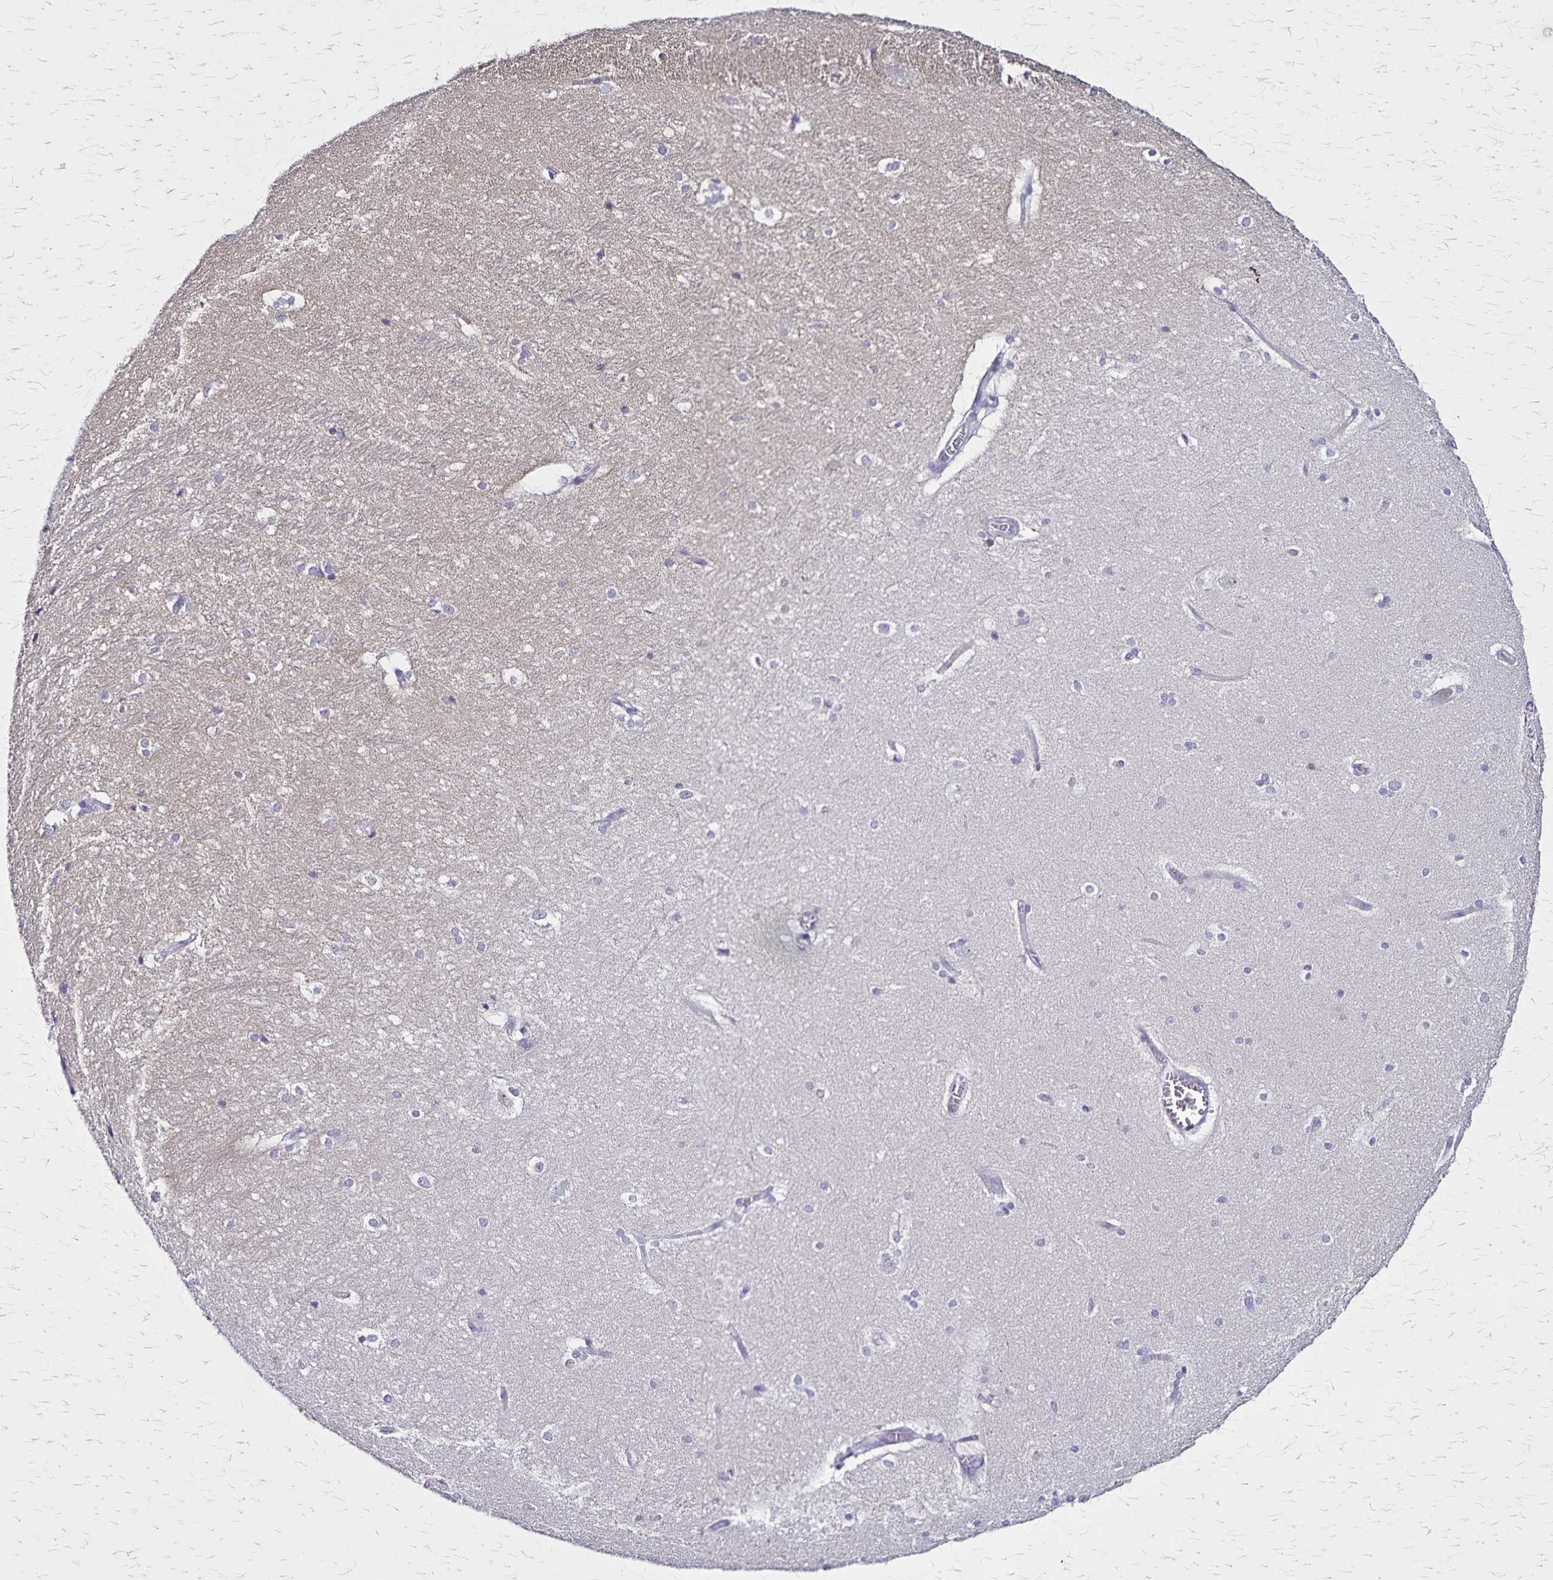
{"staining": {"intensity": "negative", "quantity": "none", "location": "none"}, "tissue": "hippocampus", "cell_type": "Glial cells", "image_type": "normal", "snomed": [{"axis": "morphology", "description": "Normal tissue, NOS"}, {"axis": "topography", "description": "Cerebral cortex"}, {"axis": "topography", "description": "Hippocampus"}], "caption": "DAB (3,3'-diaminobenzidine) immunohistochemical staining of benign human hippocampus exhibits no significant positivity in glial cells. (Brightfield microscopy of DAB immunohistochemistry at high magnification).", "gene": "PLXNA4", "patient": {"sex": "female", "age": 19}}